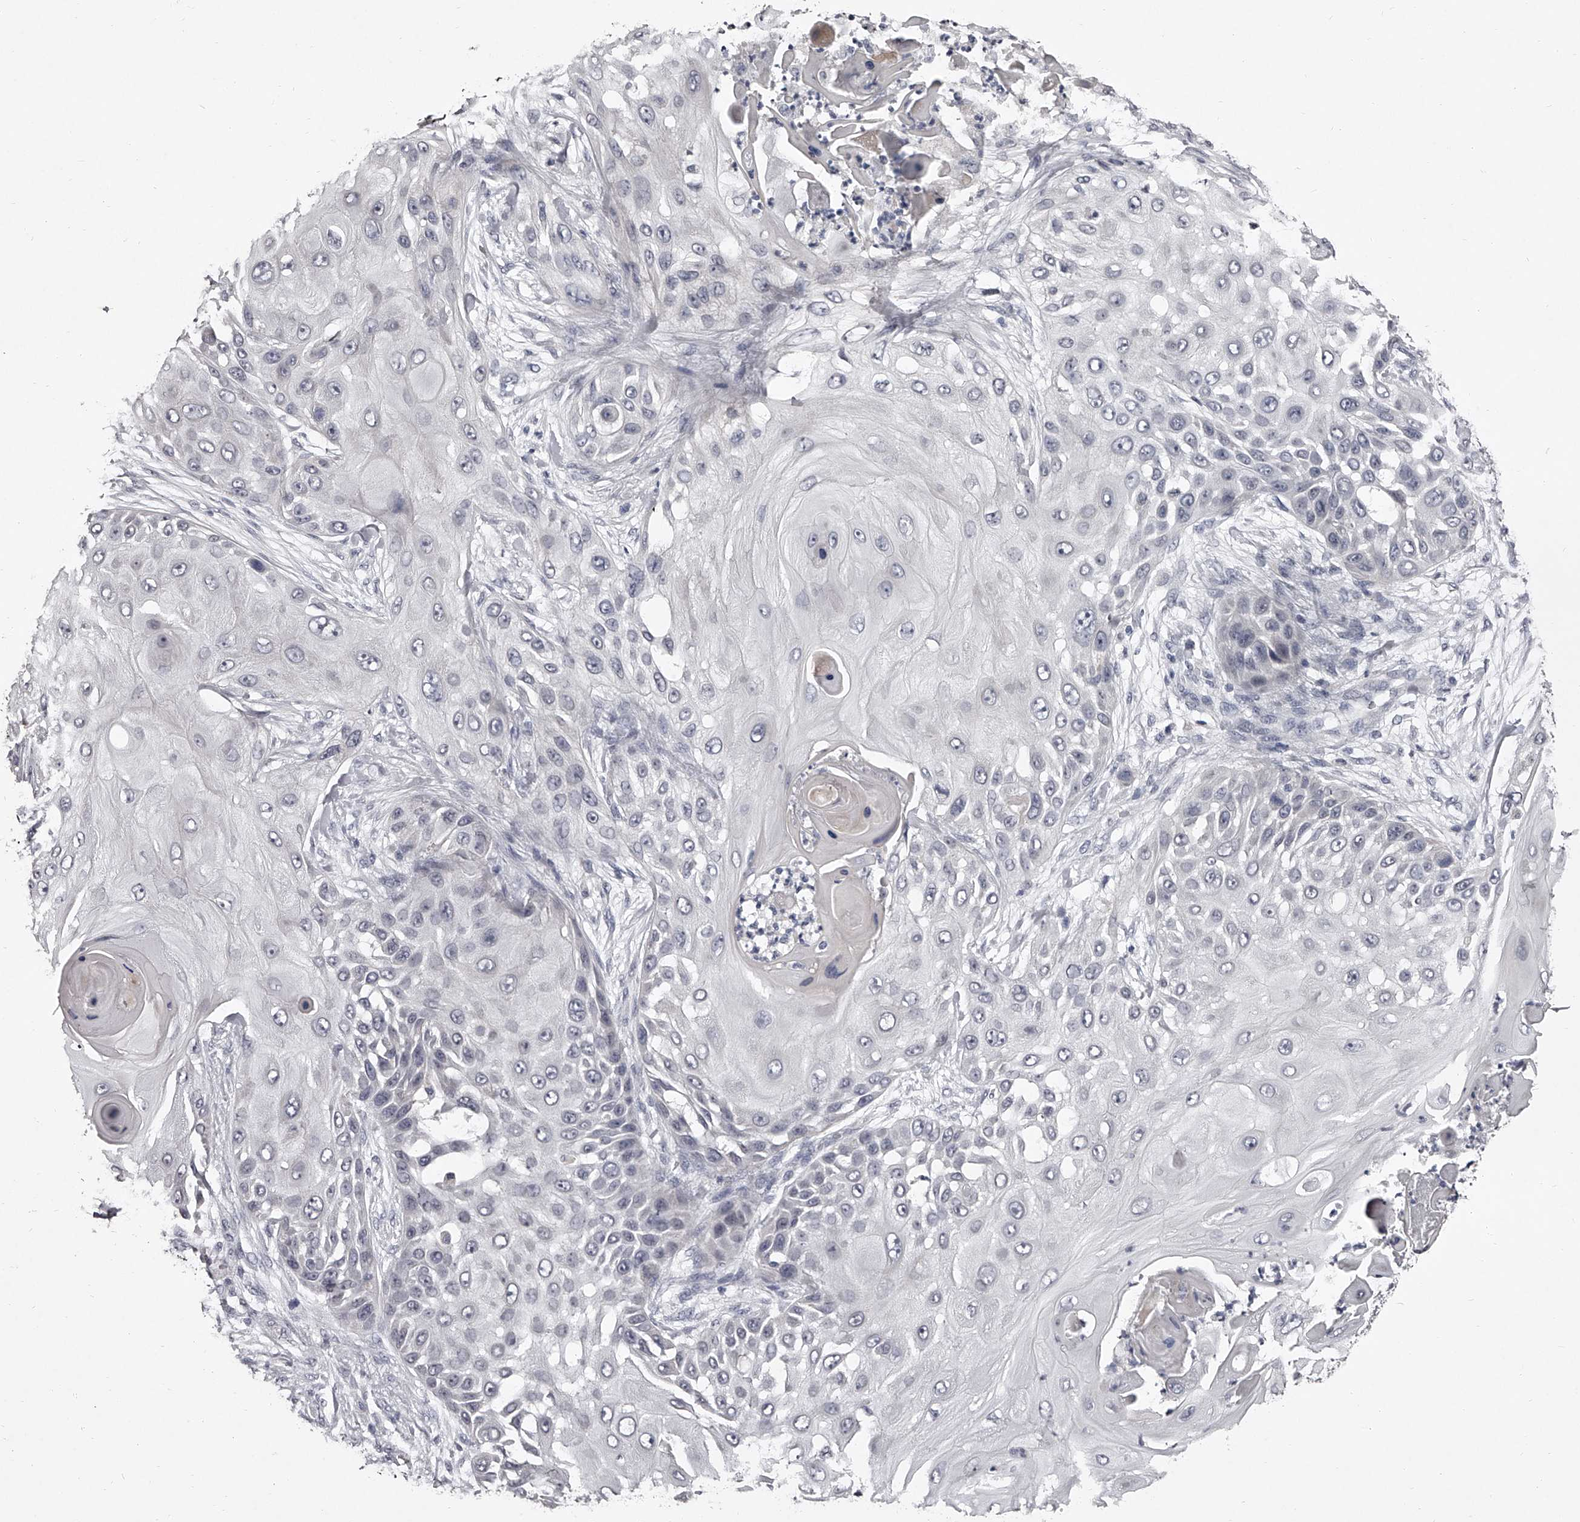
{"staining": {"intensity": "negative", "quantity": "none", "location": "none"}, "tissue": "skin cancer", "cell_type": "Tumor cells", "image_type": "cancer", "snomed": [{"axis": "morphology", "description": "Squamous cell carcinoma, NOS"}, {"axis": "topography", "description": "Skin"}], "caption": "Squamous cell carcinoma (skin) stained for a protein using immunohistochemistry reveals no positivity tumor cells.", "gene": "NT5DC1", "patient": {"sex": "female", "age": 44}}